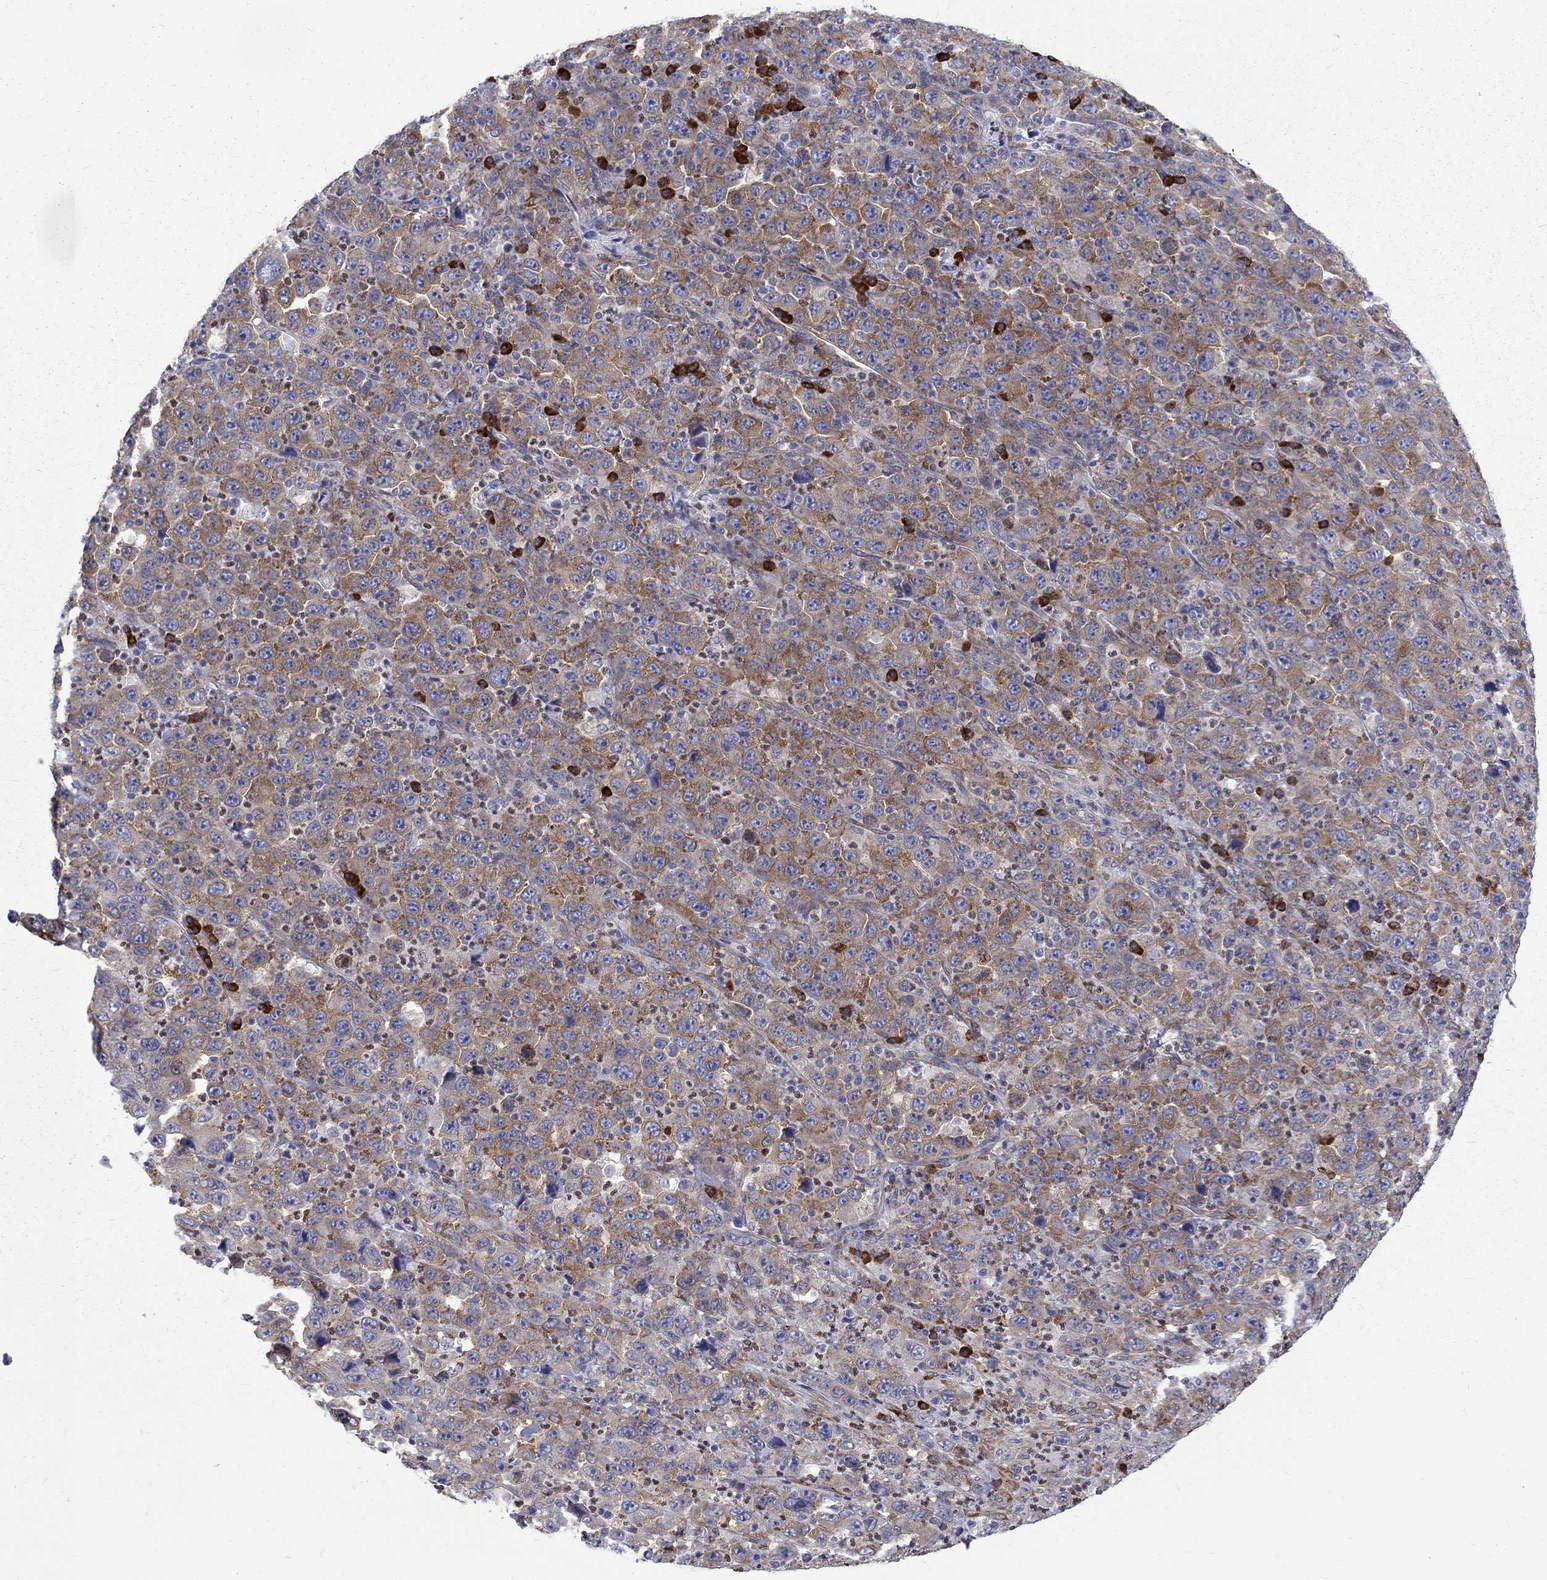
{"staining": {"intensity": "moderate", "quantity": ">75%", "location": "cytoplasmic/membranous"}, "tissue": "stomach cancer", "cell_type": "Tumor cells", "image_type": "cancer", "snomed": [{"axis": "morphology", "description": "Normal tissue, NOS"}, {"axis": "morphology", "description": "Adenocarcinoma, NOS"}, {"axis": "topography", "description": "Stomach, upper"}, {"axis": "topography", "description": "Stomach"}], "caption": "Moderate cytoplasmic/membranous protein positivity is present in approximately >75% of tumor cells in stomach cancer (adenocarcinoma).", "gene": "PABPC4", "patient": {"sex": "male", "age": 59}}